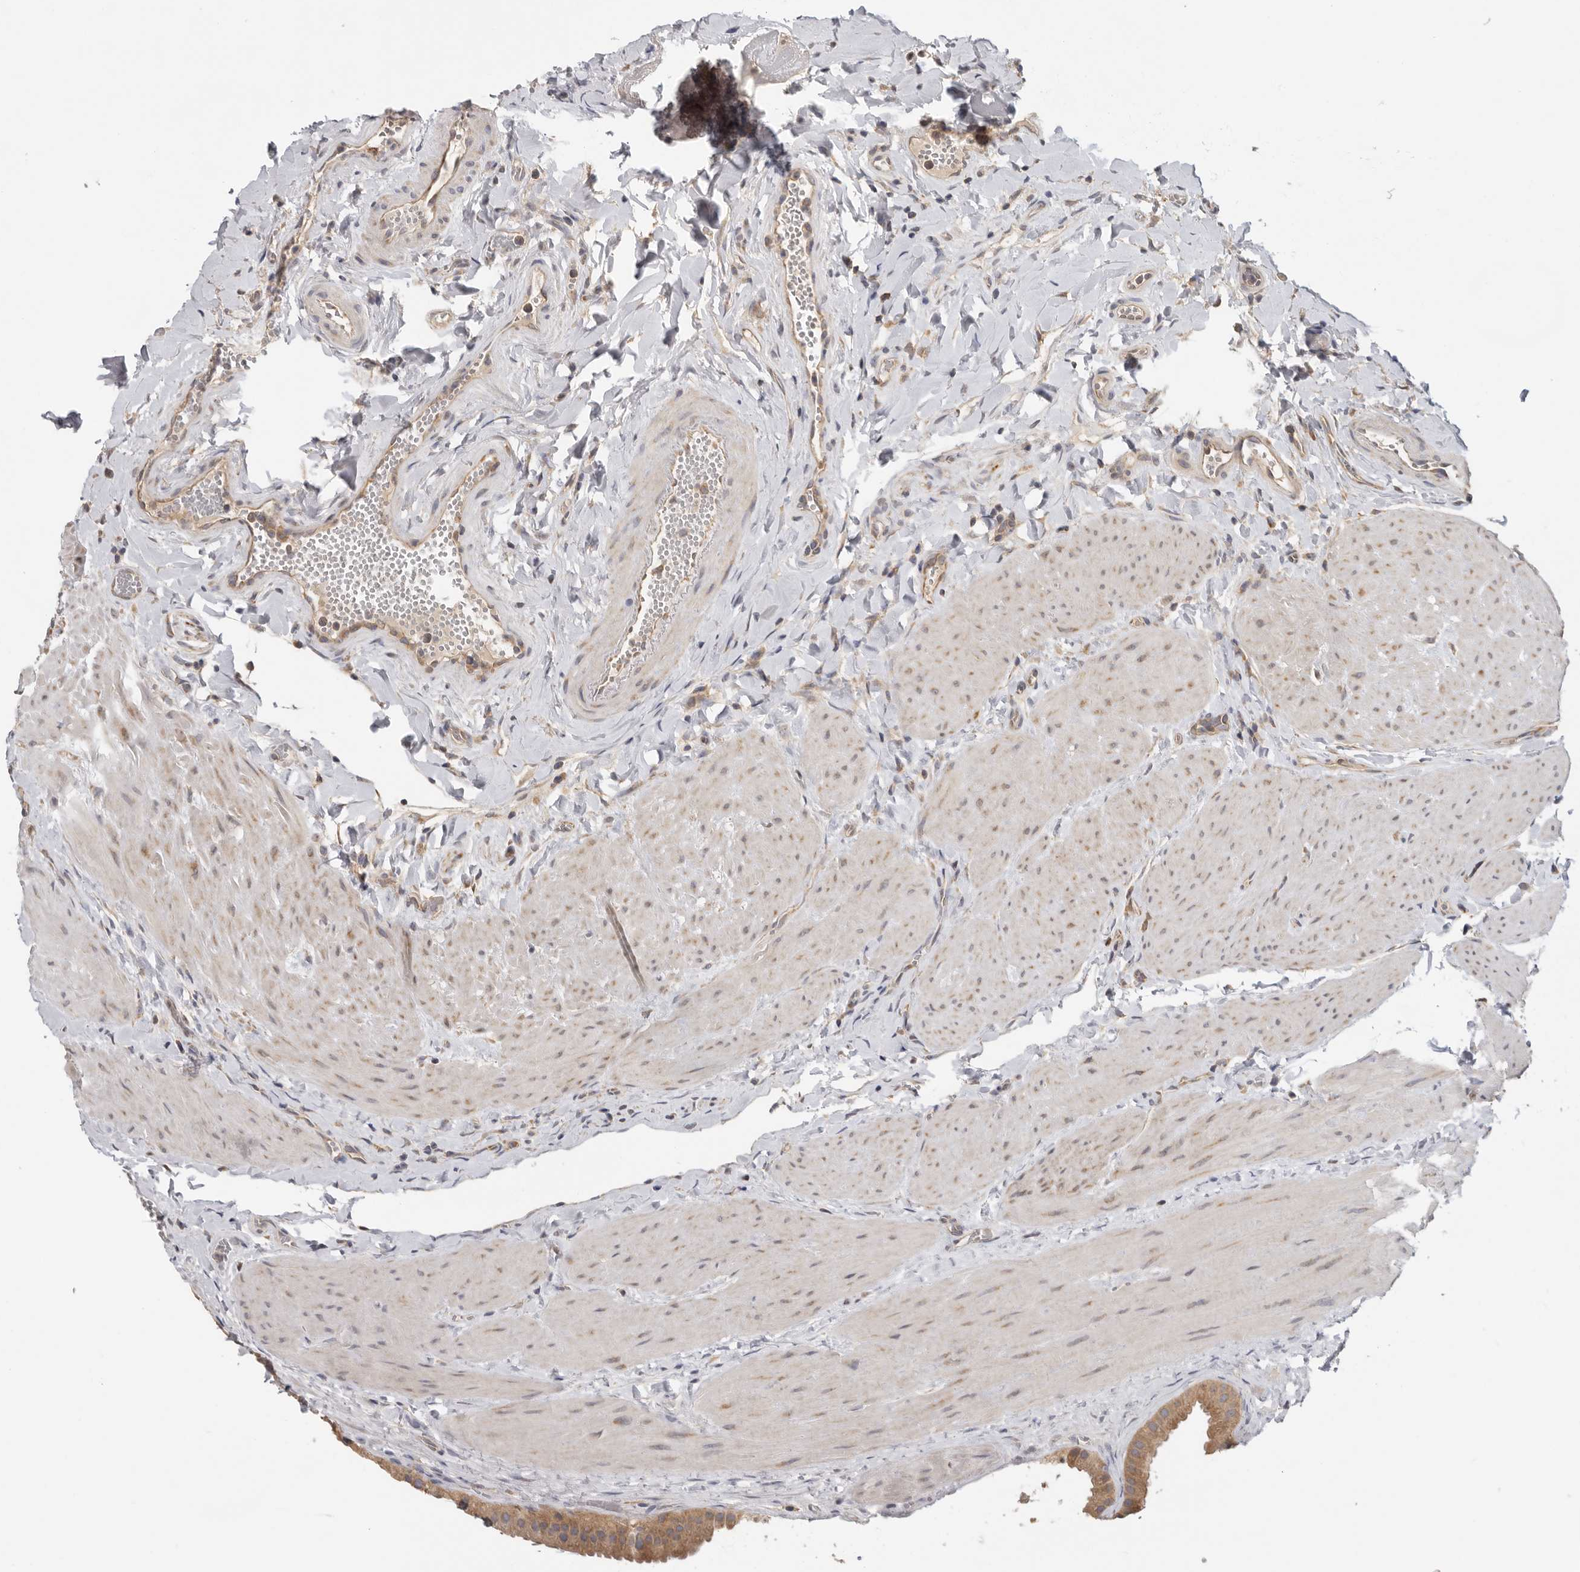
{"staining": {"intensity": "moderate", "quantity": ">75%", "location": "cytoplasmic/membranous"}, "tissue": "gallbladder", "cell_type": "Glandular cells", "image_type": "normal", "snomed": [{"axis": "morphology", "description": "Normal tissue, NOS"}, {"axis": "topography", "description": "Gallbladder"}], "caption": "Gallbladder stained for a protein (brown) shows moderate cytoplasmic/membranous positive expression in about >75% of glandular cells.", "gene": "PPP1R42", "patient": {"sex": "male", "age": 55}}